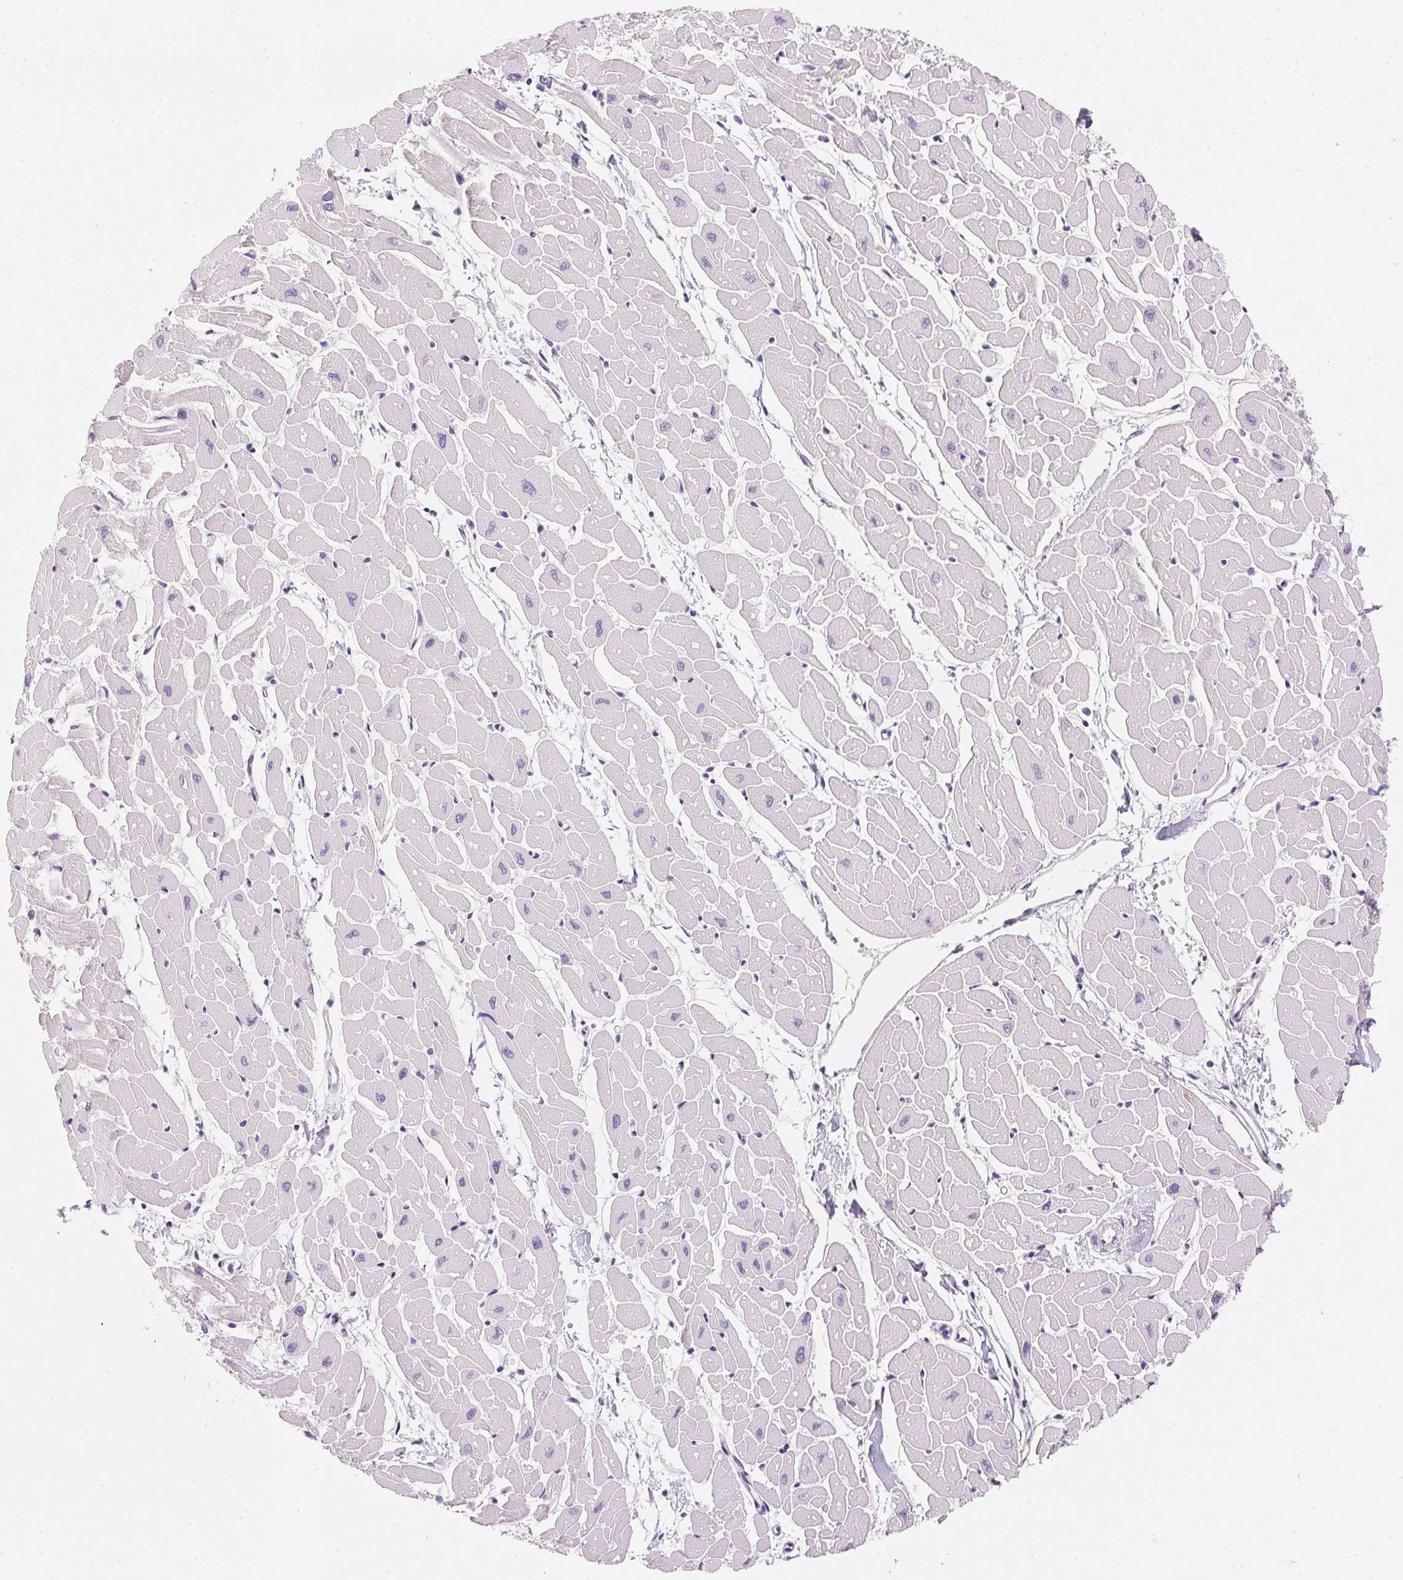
{"staining": {"intensity": "negative", "quantity": "none", "location": "none"}, "tissue": "heart muscle", "cell_type": "Cardiomyocytes", "image_type": "normal", "snomed": [{"axis": "morphology", "description": "Normal tissue, NOS"}, {"axis": "topography", "description": "Heart"}], "caption": "The image reveals no staining of cardiomyocytes in benign heart muscle.", "gene": "CYP11B1", "patient": {"sex": "male", "age": 57}}